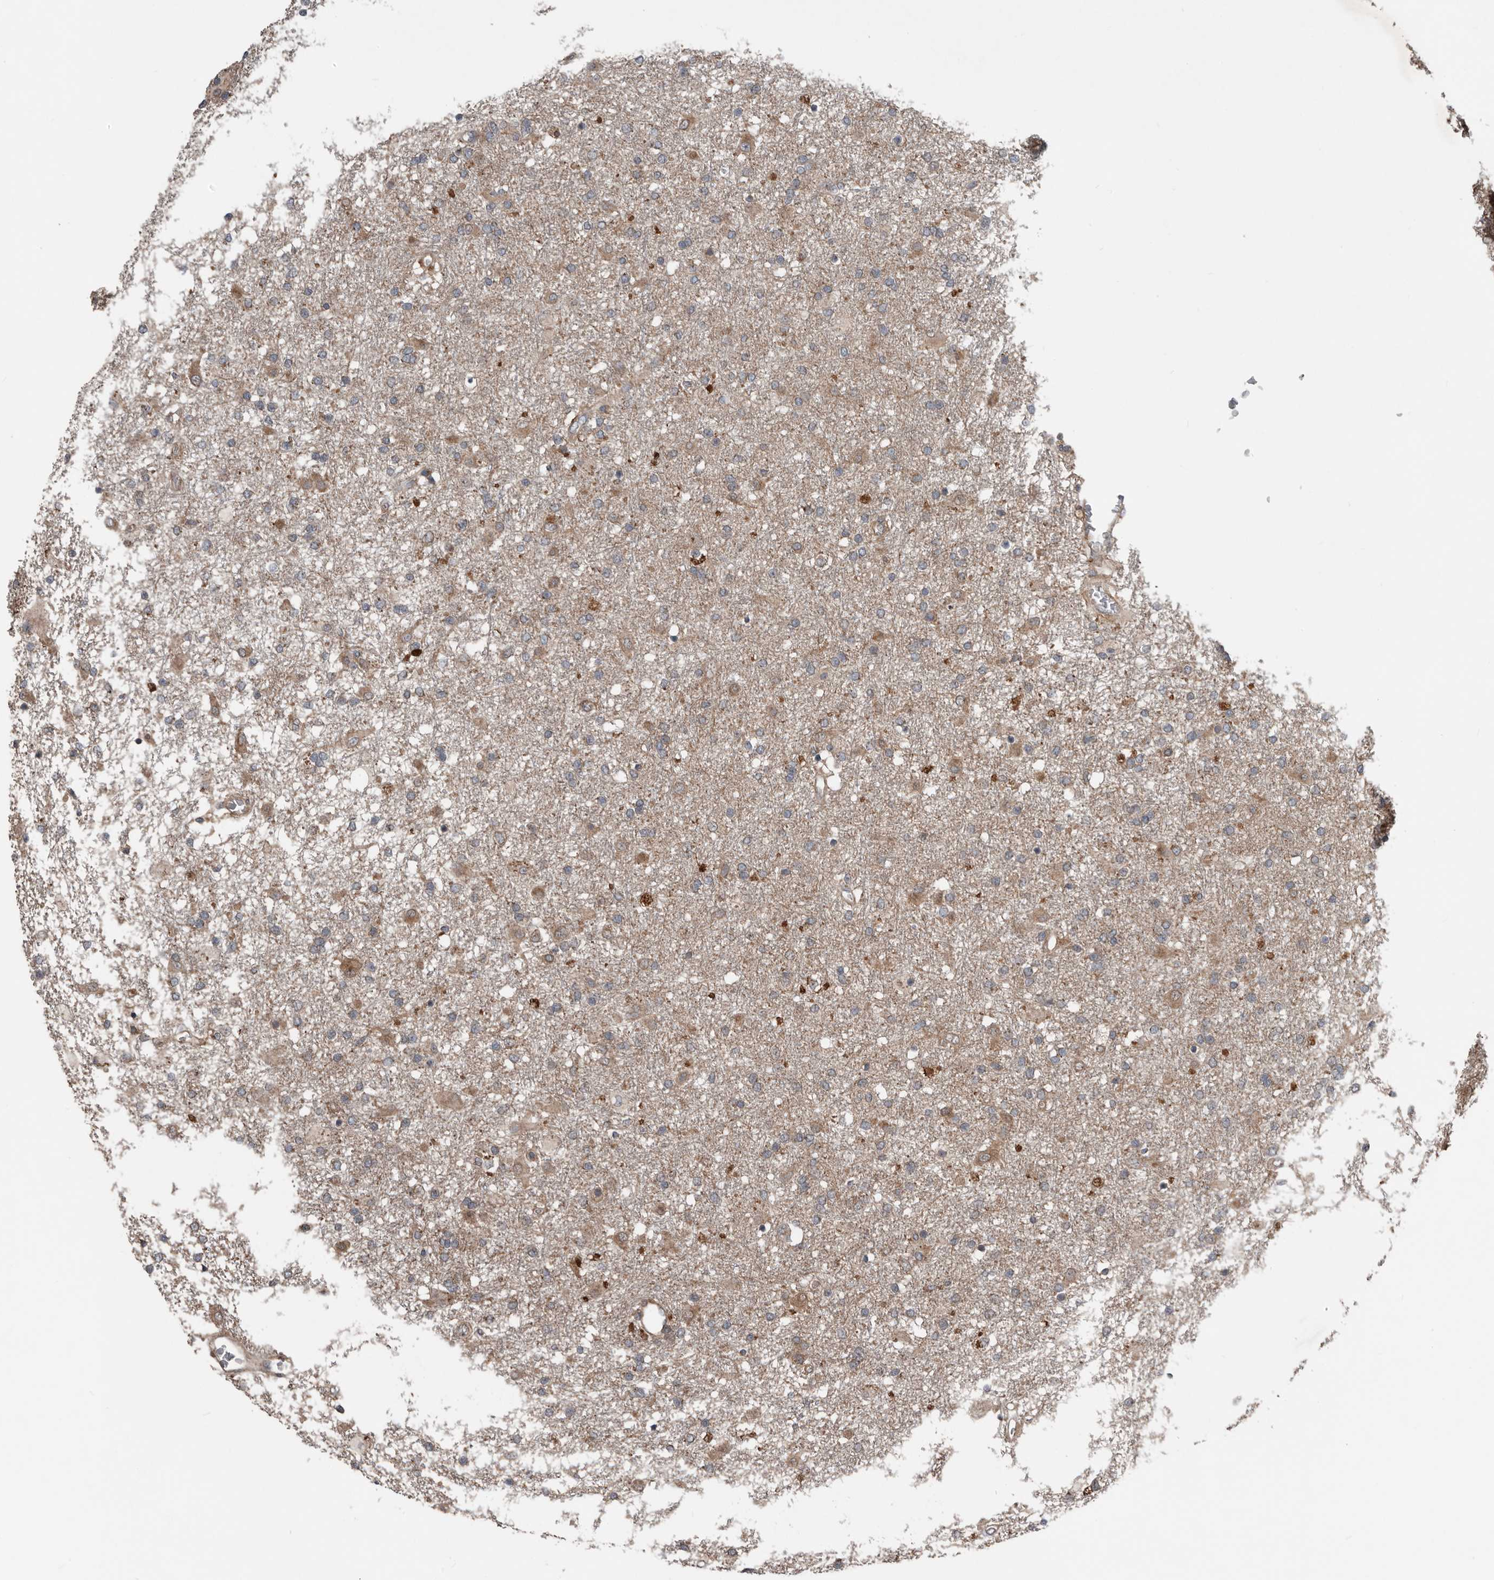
{"staining": {"intensity": "moderate", "quantity": "25%-75%", "location": "cytoplasmic/membranous"}, "tissue": "glioma", "cell_type": "Tumor cells", "image_type": "cancer", "snomed": [{"axis": "morphology", "description": "Glioma, malignant, Low grade"}, {"axis": "topography", "description": "Brain"}], "caption": "Glioma stained with a protein marker reveals moderate staining in tumor cells.", "gene": "DNAJB4", "patient": {"sex": "male", "age": 65}}